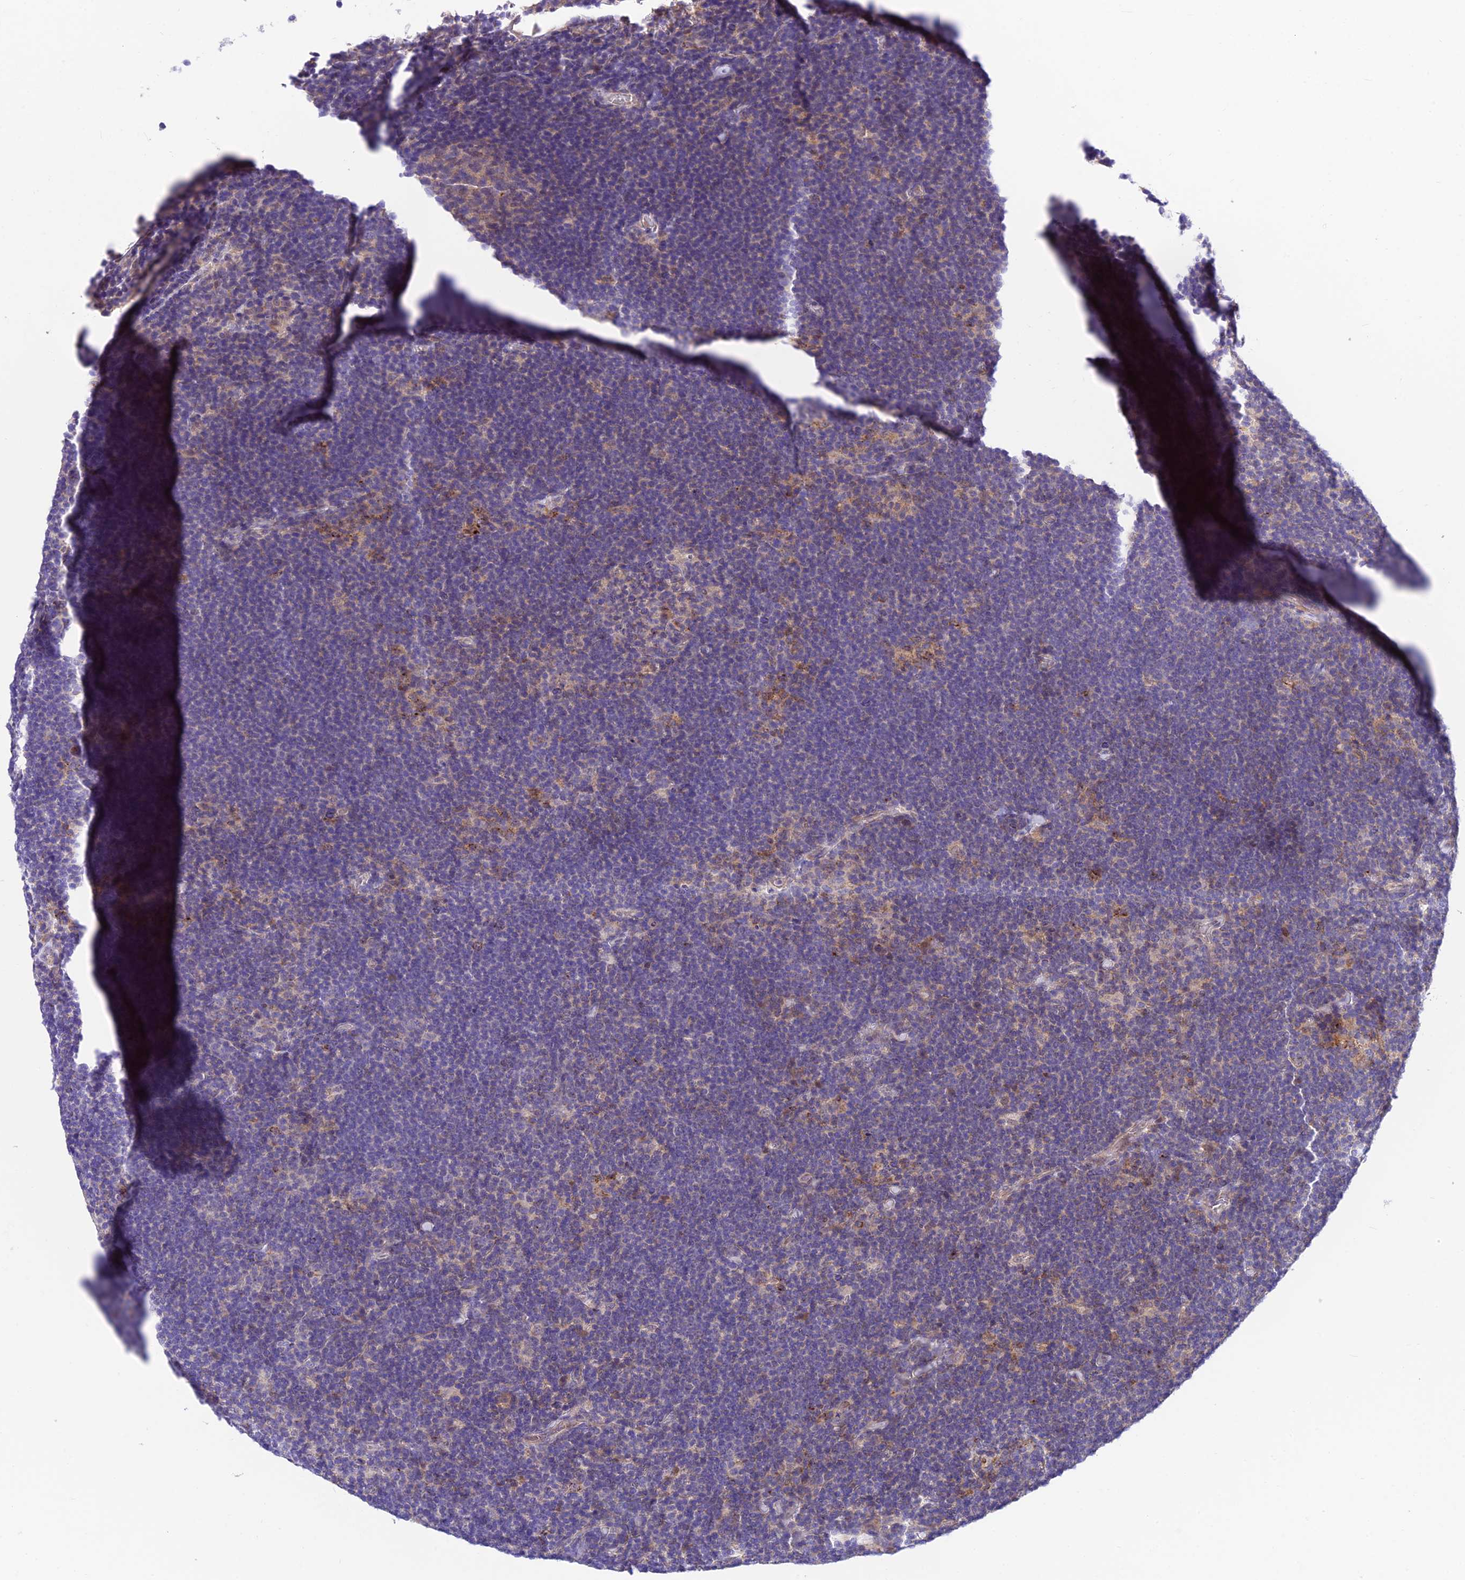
{"staining": {"intensity": "negative", "quantity": "none", "location": "none"}, "tissue": "lymphoma", "cell_type": "Tumor cells", "image_type": "cancer", "snomed": [{"axis": "morphology", "description": "Hodgkin's disease, NOS"}, {"axis": "topography", "description": "Lymph node"}], "caption": "Lymphoma was stained to show a protein in brown. There is no significant staining in tumor cells.", "gene": "C6orf132", "patient": {"sex": "female", "age": 57}}